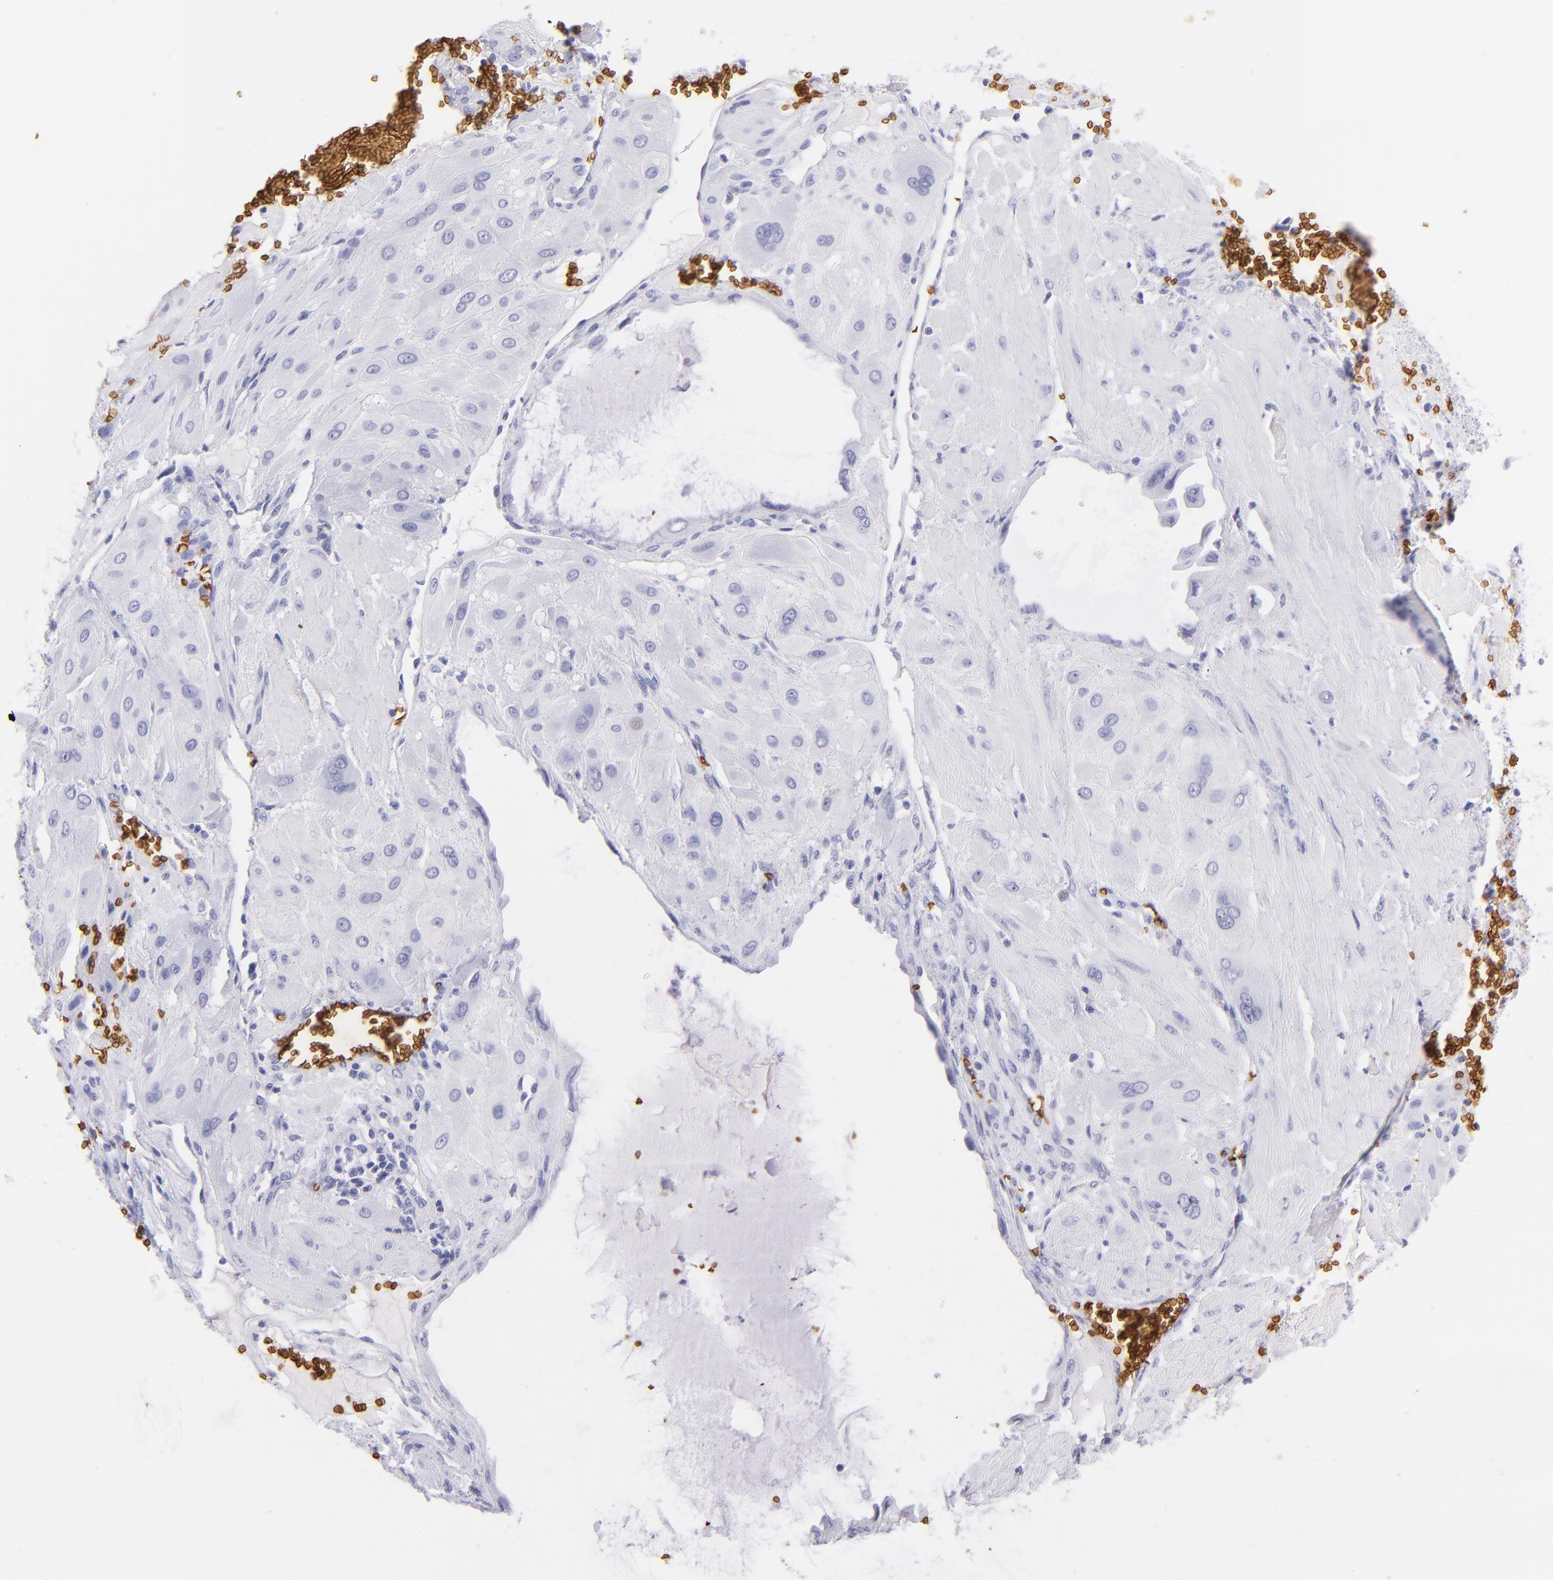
{"staining": {"intensity": "negative", "quantity": "none", "location": "none"}, "tissue": "cervical cancer", "cell_type": "Tumor cells", "image_type": "cancer", "snomed": [{"axis": "morphology", "description": "Squamous cell carcinoma, NOS"}, {"axis": "topography", "description": "Cervix"}], "caption": "The histopathology image demonstrates no significant positivity in tumor cells of squamous cell carcinoma (cervical). (Stains: DAB (3,3'-diaminobenzidine) IHC with hematoxylin counter stain, Microscopy: brightfield microscopy at high magnification).", "gene": "GYPA", "patient": {"sex": "female", "age": 34}}